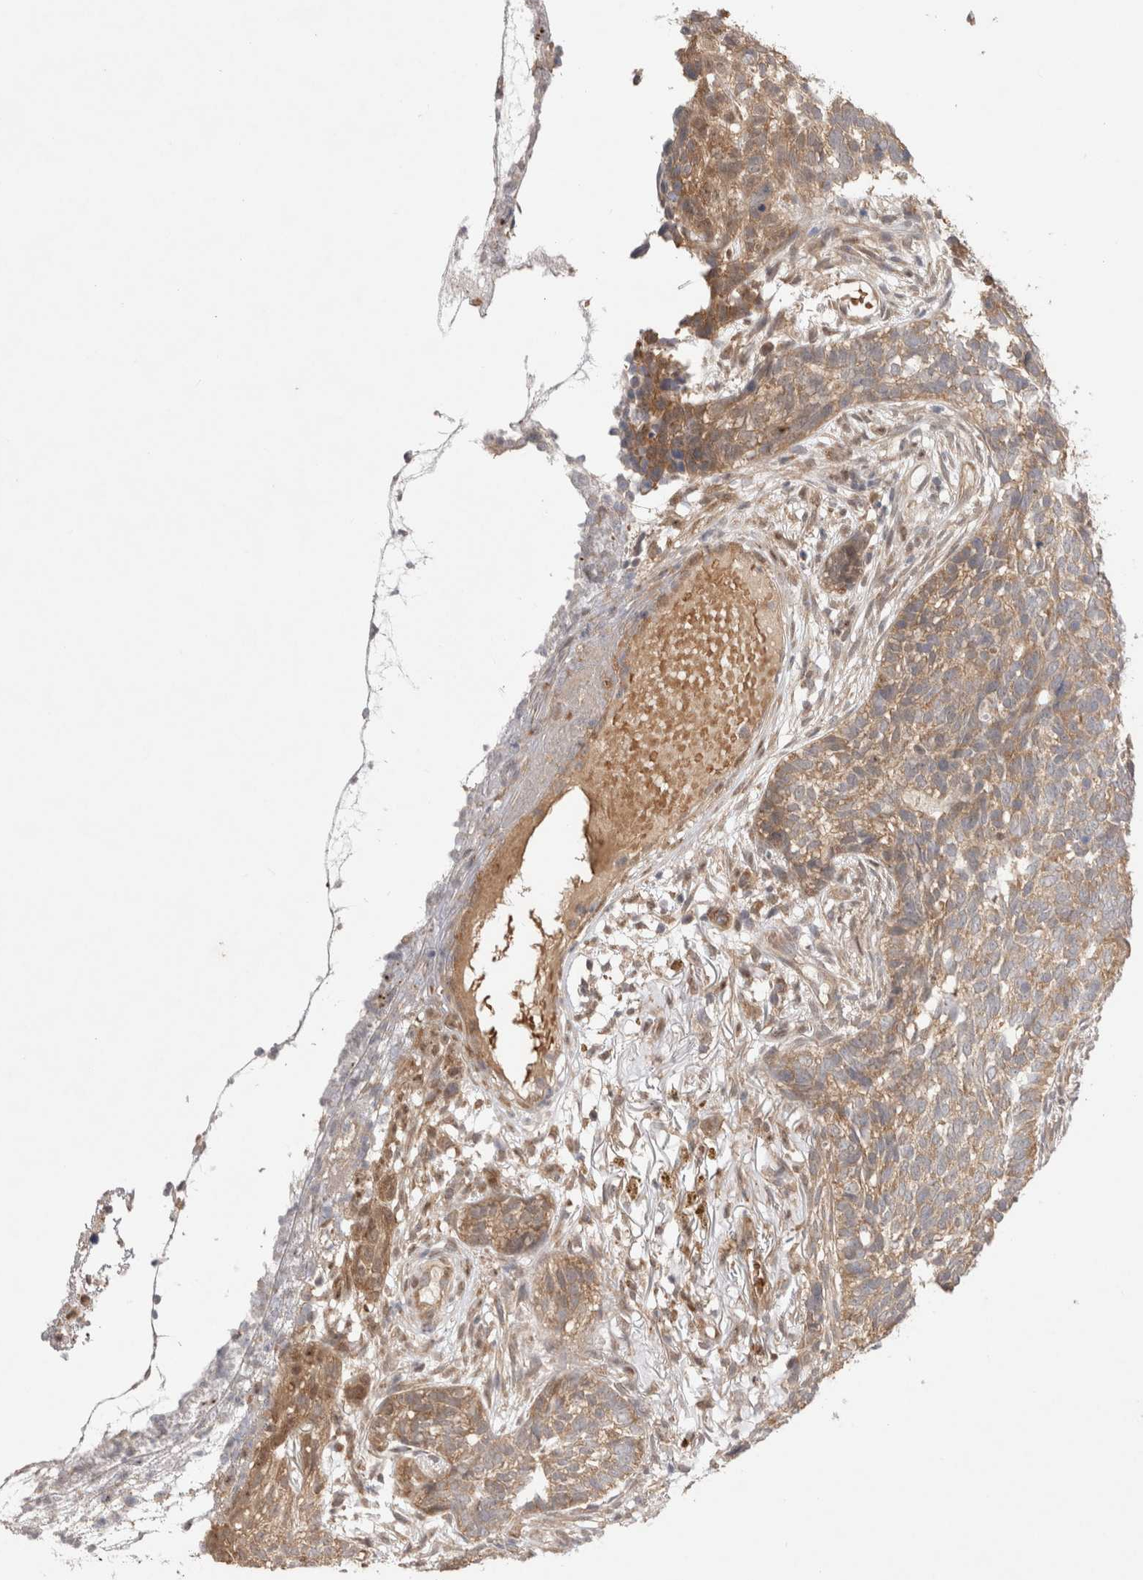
{"staining": {"intensity": "weak", "quantity": ">75%", "location": "cytoplasmic/membranous"}, "tissue": "skin cancer", "cell_type": "Tumor cells", "image_type": "cancer", "snomed": [{"axis": "morphology", "description": "Basal cell carcinoma"}, {"axis": "topography", "description": "Skin"}], "caption": "This image exhibits immunohistochemistry staining of skin basal cell carcinoma, with low weak cytoplasmic/membranous expression in approximately >75% of tumor cells.", "gene": "EIF3E", "patient": {"sex": "male", "age": 85}}